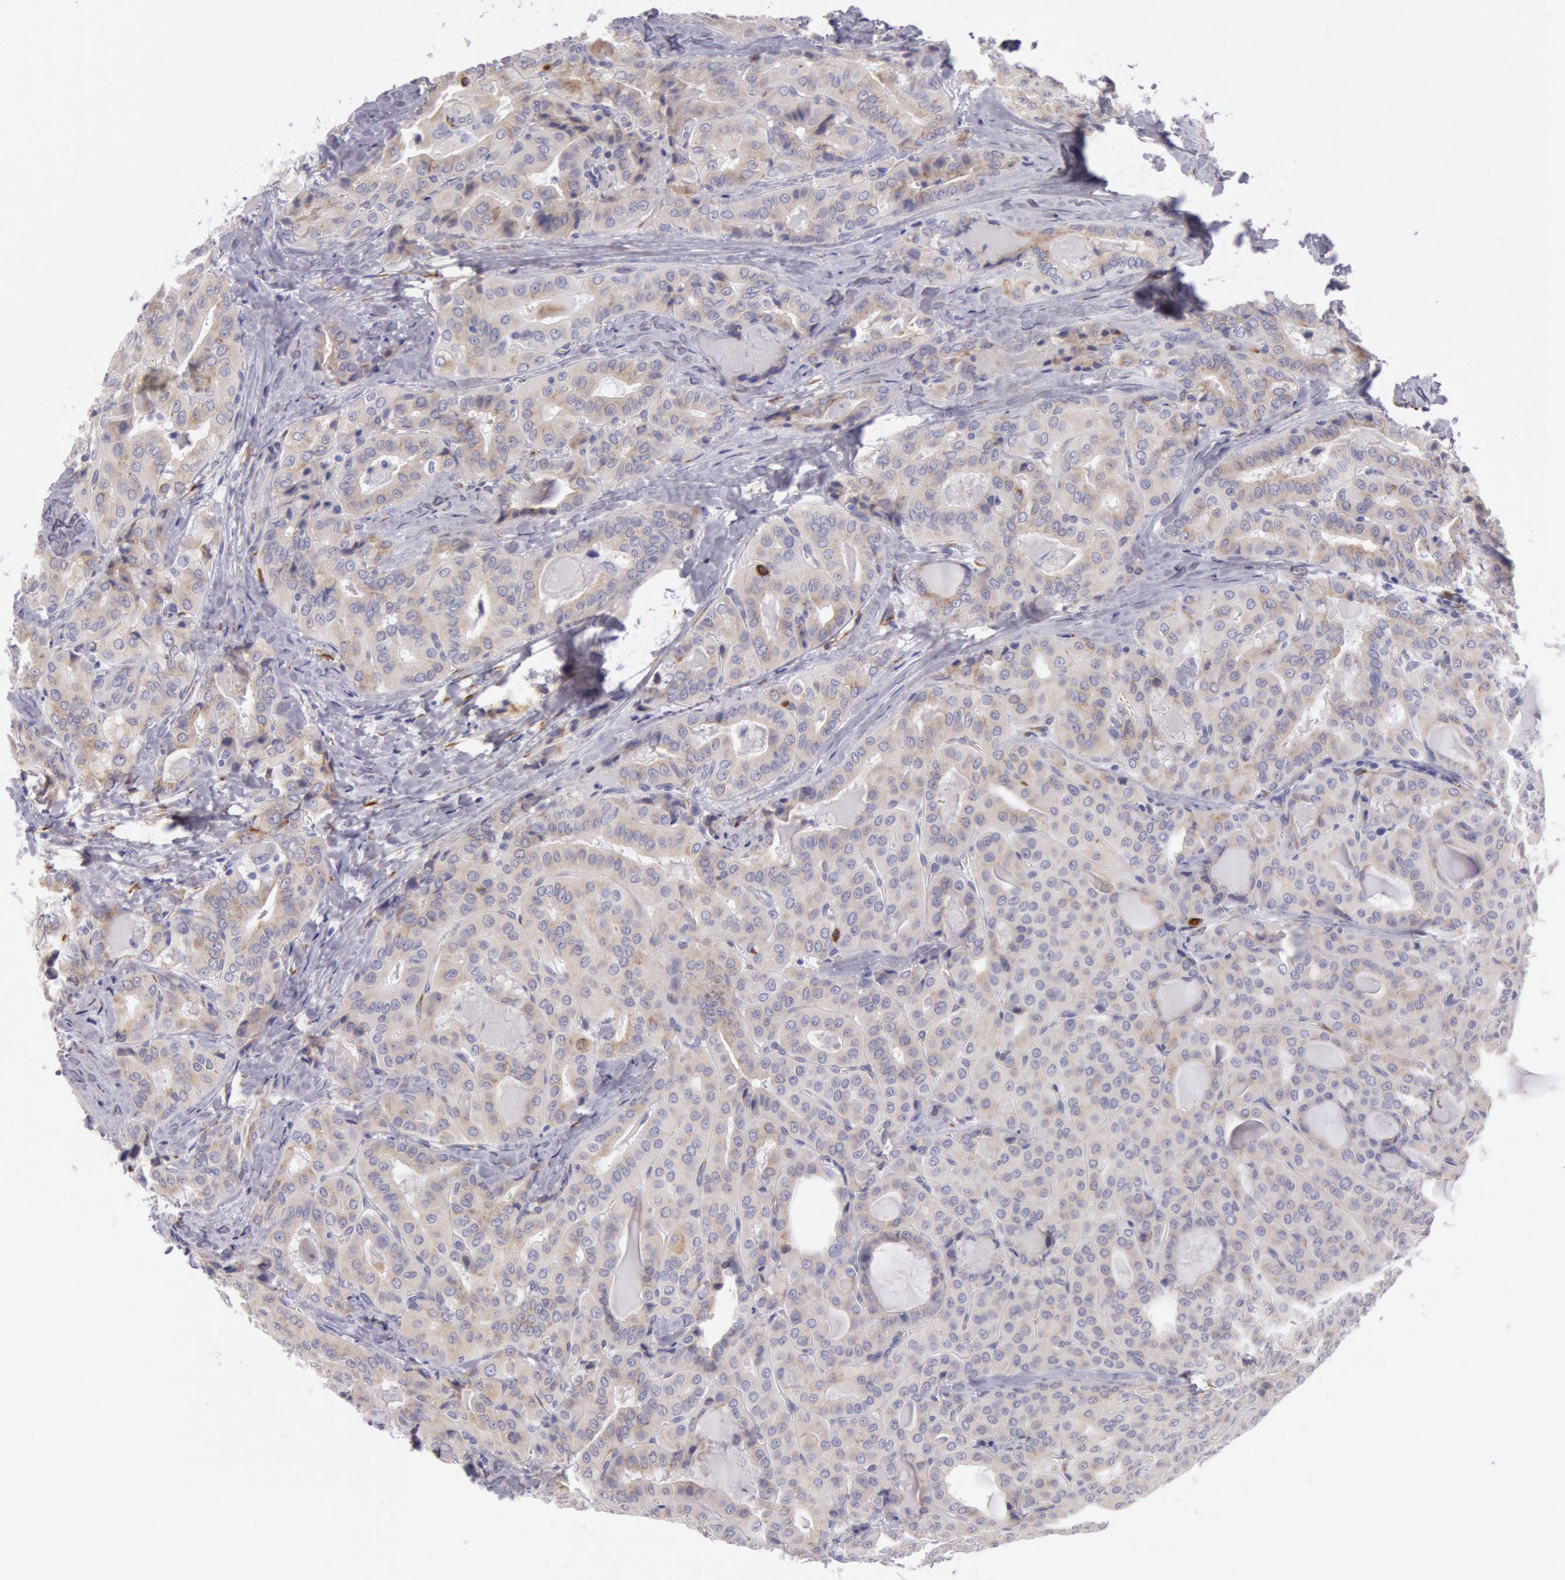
{"staining": {"intensity": "weak", "quantity": ">75%", "location": "cytoplasmic/membranous"}, "tissue": "thyroid cancer", "cell_type": "Tumor cells", "image_type": "cancer", "snomed": [{"axis": "morphology", "description": "Papillary adenocarcinoma, NOS"}, {"axis": "topography", "description": "Thyroid gland"}], "caption": "Thyroid cancer stained for a protein reveals weak cytoplasmic/membranous positivity in tumor cells.", "gene": "CIDEB", "patient": {"sex": "female", "age": 71}}